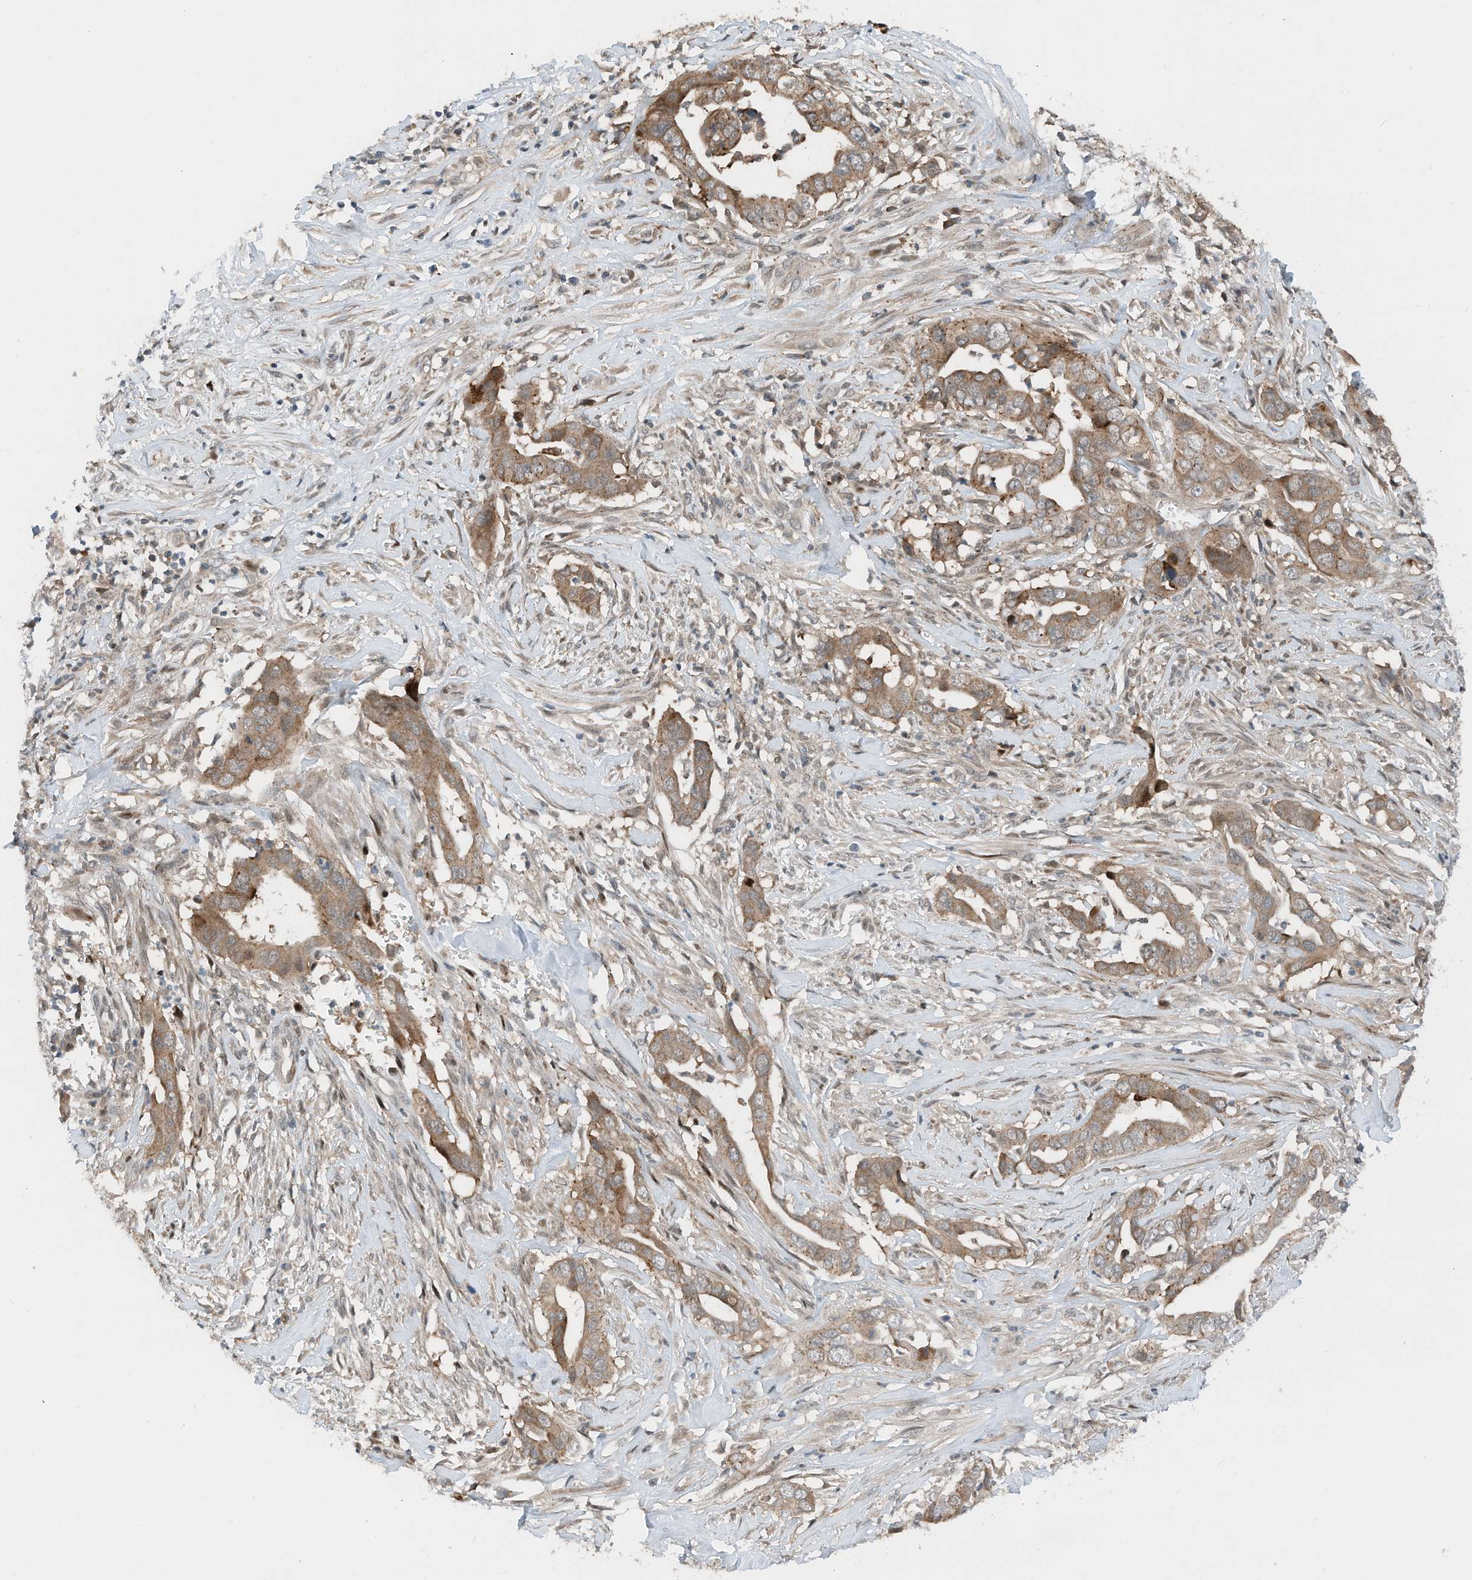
{"staining": {"intensity": "moderate", "quantity": ">75%", "location": "cytoplasmic/membranous"}, "tissue": "liver cancer", "cell_type": "Tumor cells", "image_type": "cancer", "snomed": [{"axis": "morphology", "description": "Cholangiocarcinoma"}, {"axis": "topography", "description": "Liver"}], "caption": "Human cholangiocarcinoma (liver) stained for a protein (brown) demonstrates moderate cytoplasmic/membranous positive staining in about >75% of tumor cells.", "gene": "RMND1", "patient": {"sex": "female", "age": 79}}